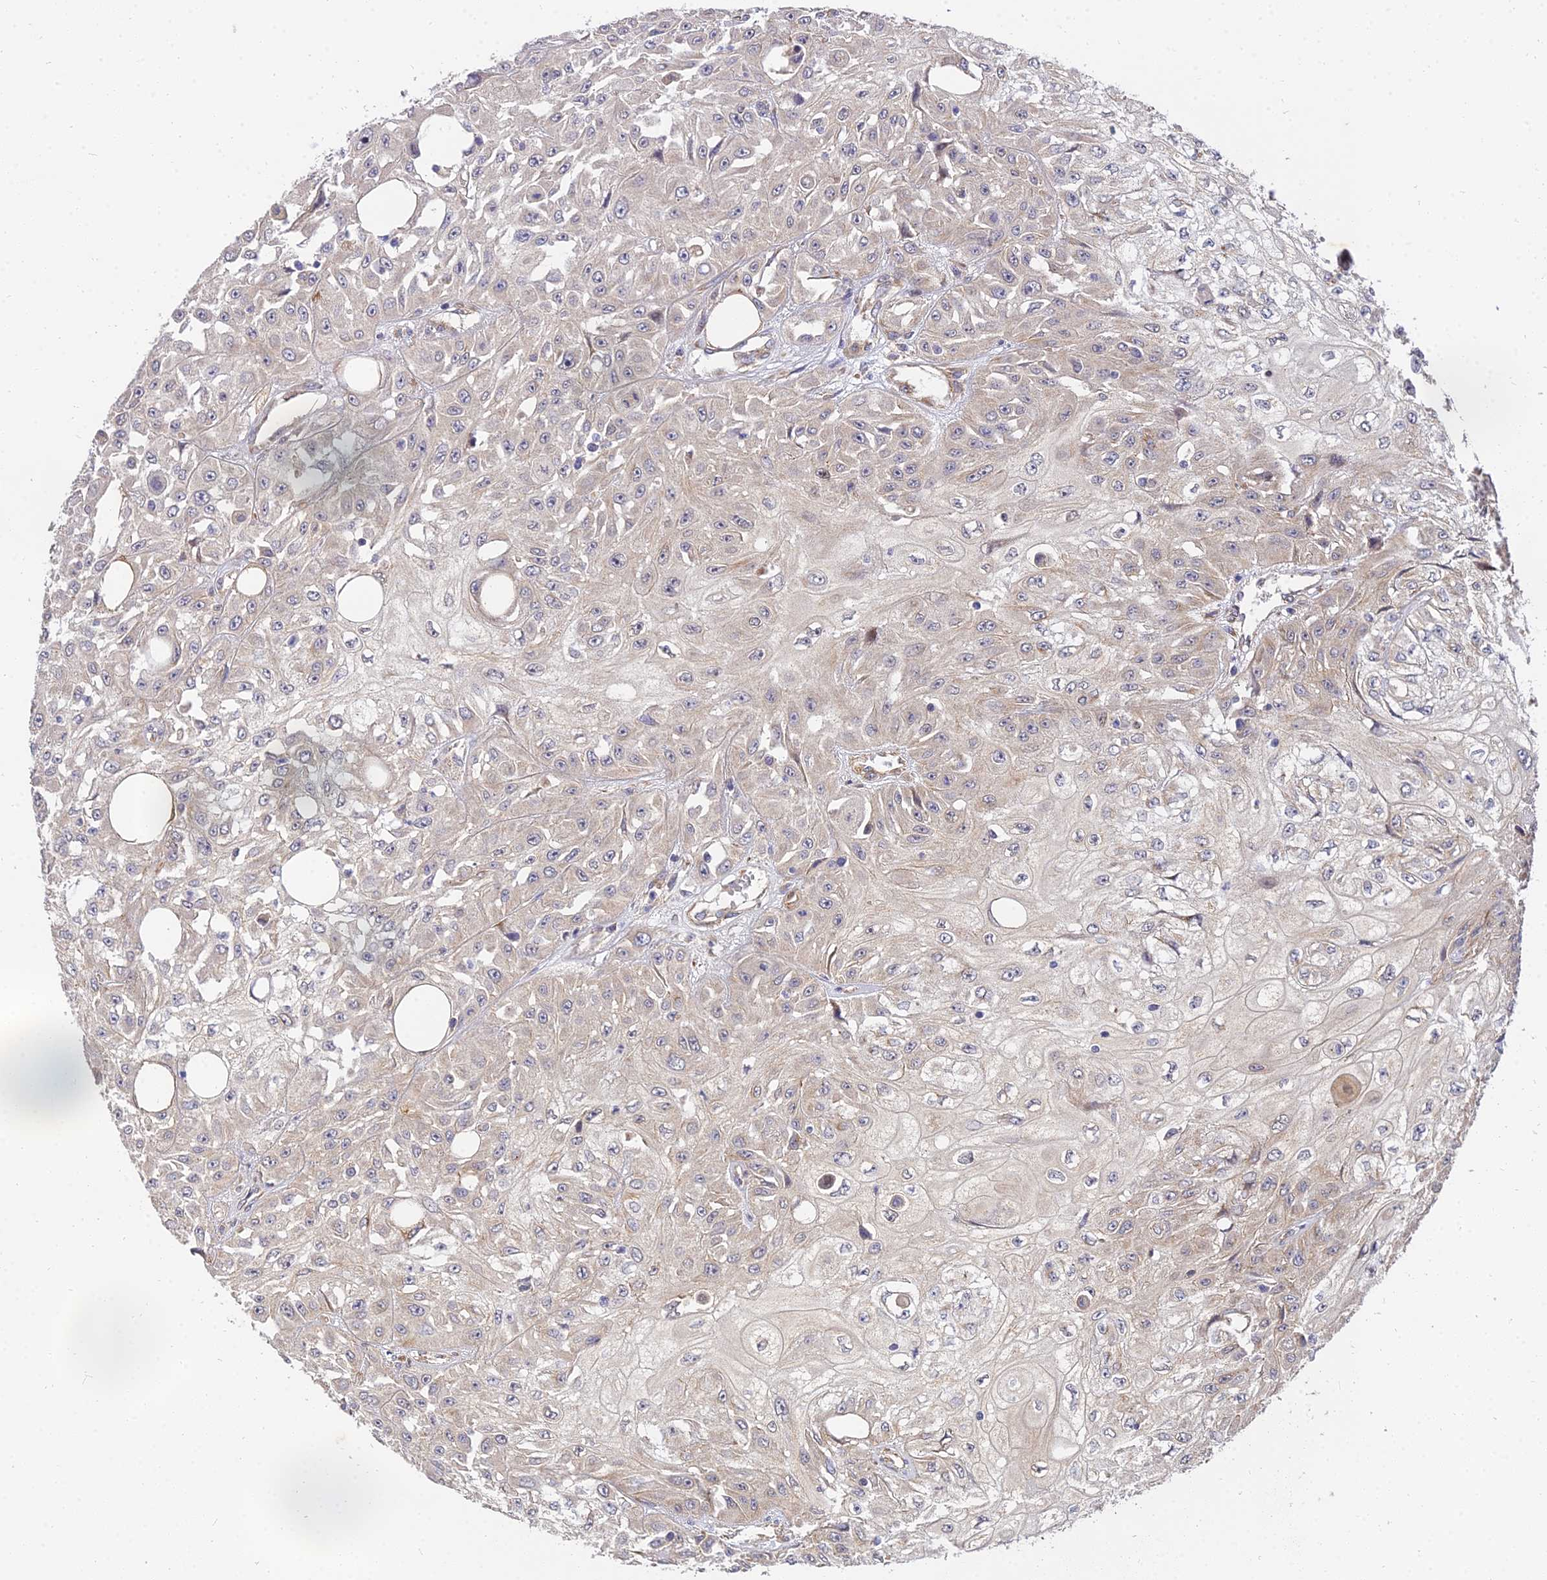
{"staining": {"intensity": "weak", "quantity": "<25%", "location": "cytoplasmic/membranous"}, "tissue": "skin cancer", "cell_type": "Tumor cells", "image_type": "cancer", "snomed": [{"axis": "morphology", "description": "Squamous cell carcinoma, NOS"}, {"axis": "morphology", "description": "Squamous cell carcinoma, metastatic, NOS"}, {"axis": "topography", "description": "Skin"}, {"axis": "topography", "description": "Lymph node"}], "caption": "The micrograph demonstrates no staining of tumor cells in skin squamous cell carcinoma.", "gene": "ARL8B", "patient": {"sex": "male", "age": 75}}